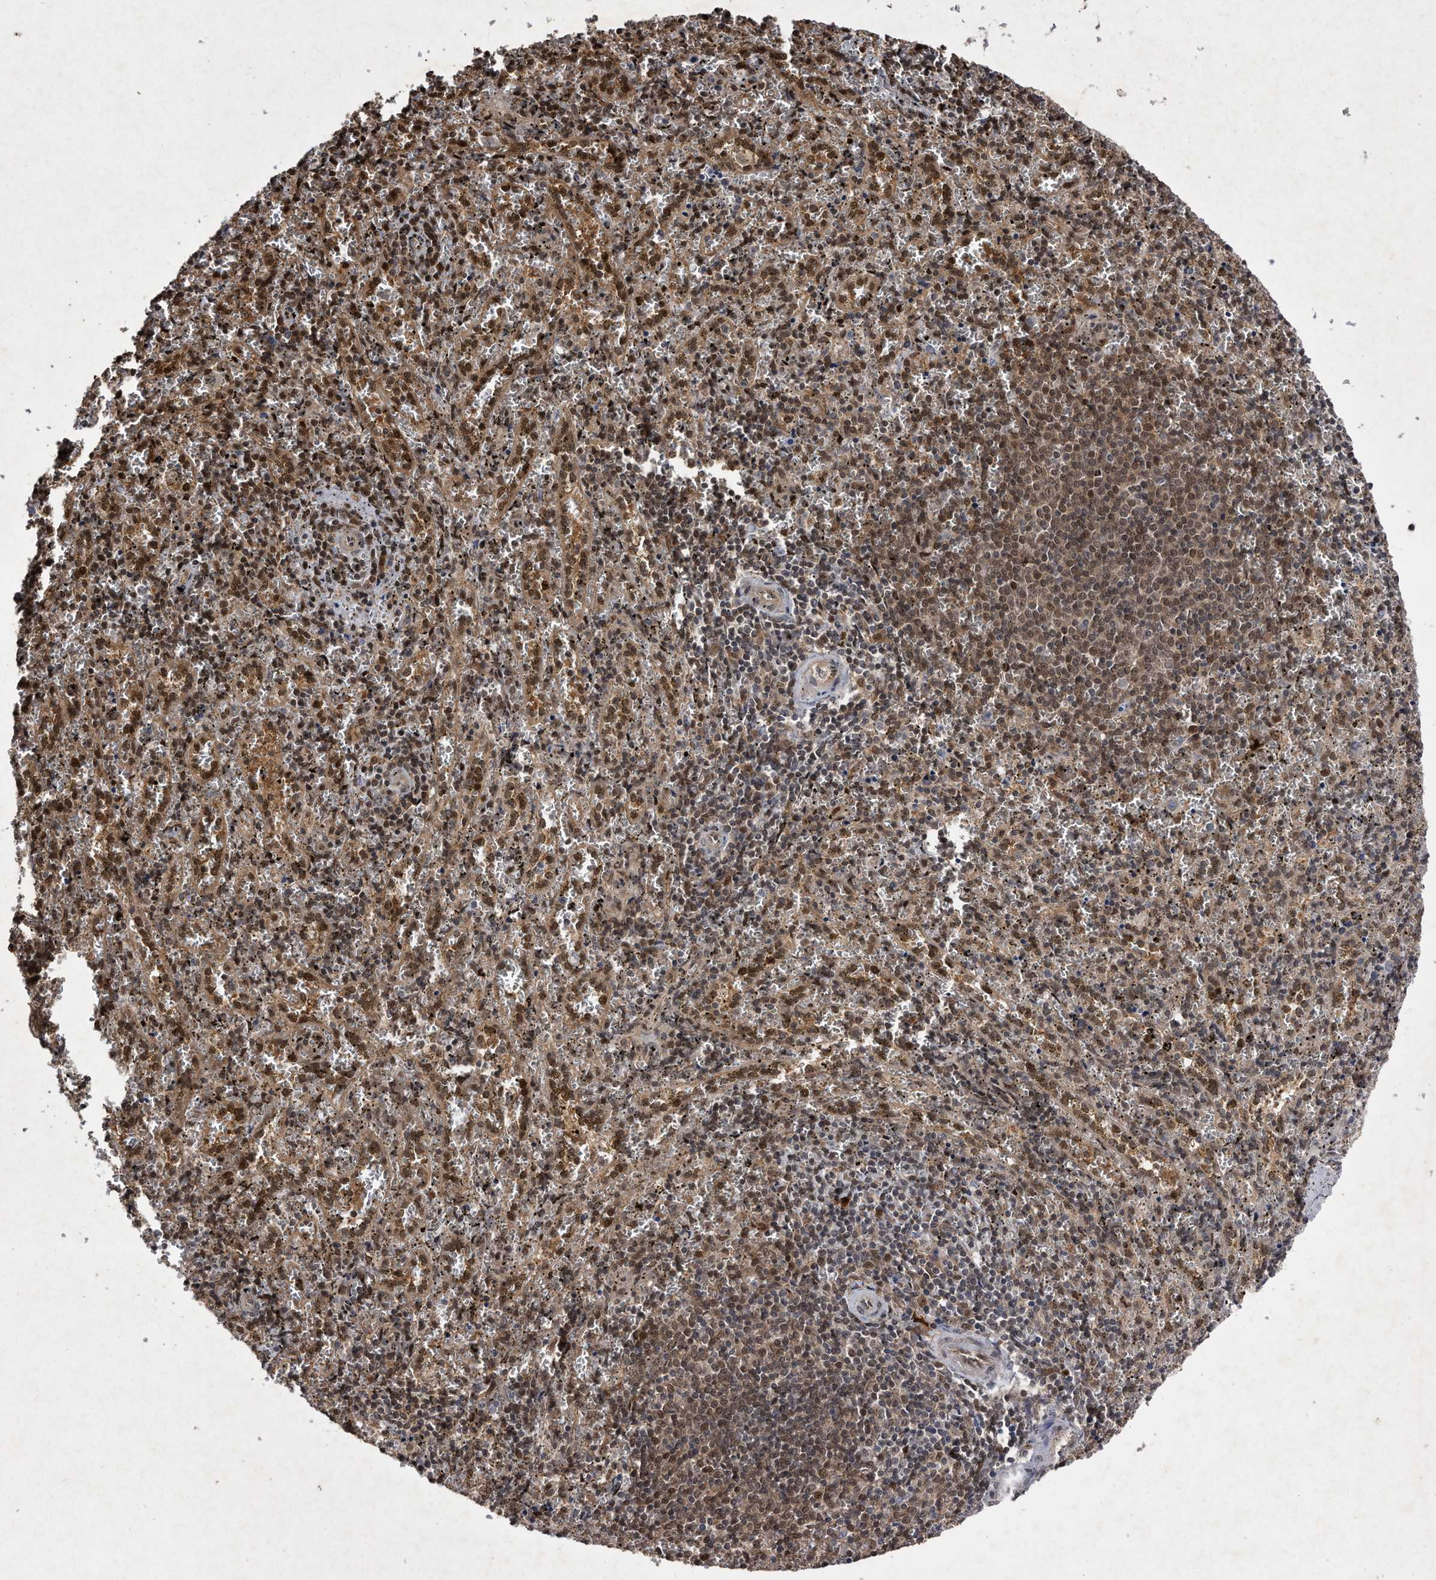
{"staining": {"intensity": "moderate", "quantity": "25%-75%", "location": "nuclear"}, "tissue": "spleen", "cell_type": "Cells in red pulp", "image_type": "normal", "snomed": [{"axis": "morphology", "description": "Normal tissue, NOS"}, {"axis": "topography", "description": "Spleen"}], "caption": "Moderate nuclear staining for a protein is present in approximately 25%-75% of cells in red pulp of benign spleen using immunohistochemistry (IHC).", "gene": "RAD23B", "patient": {"sex": "male", "age": 11}}